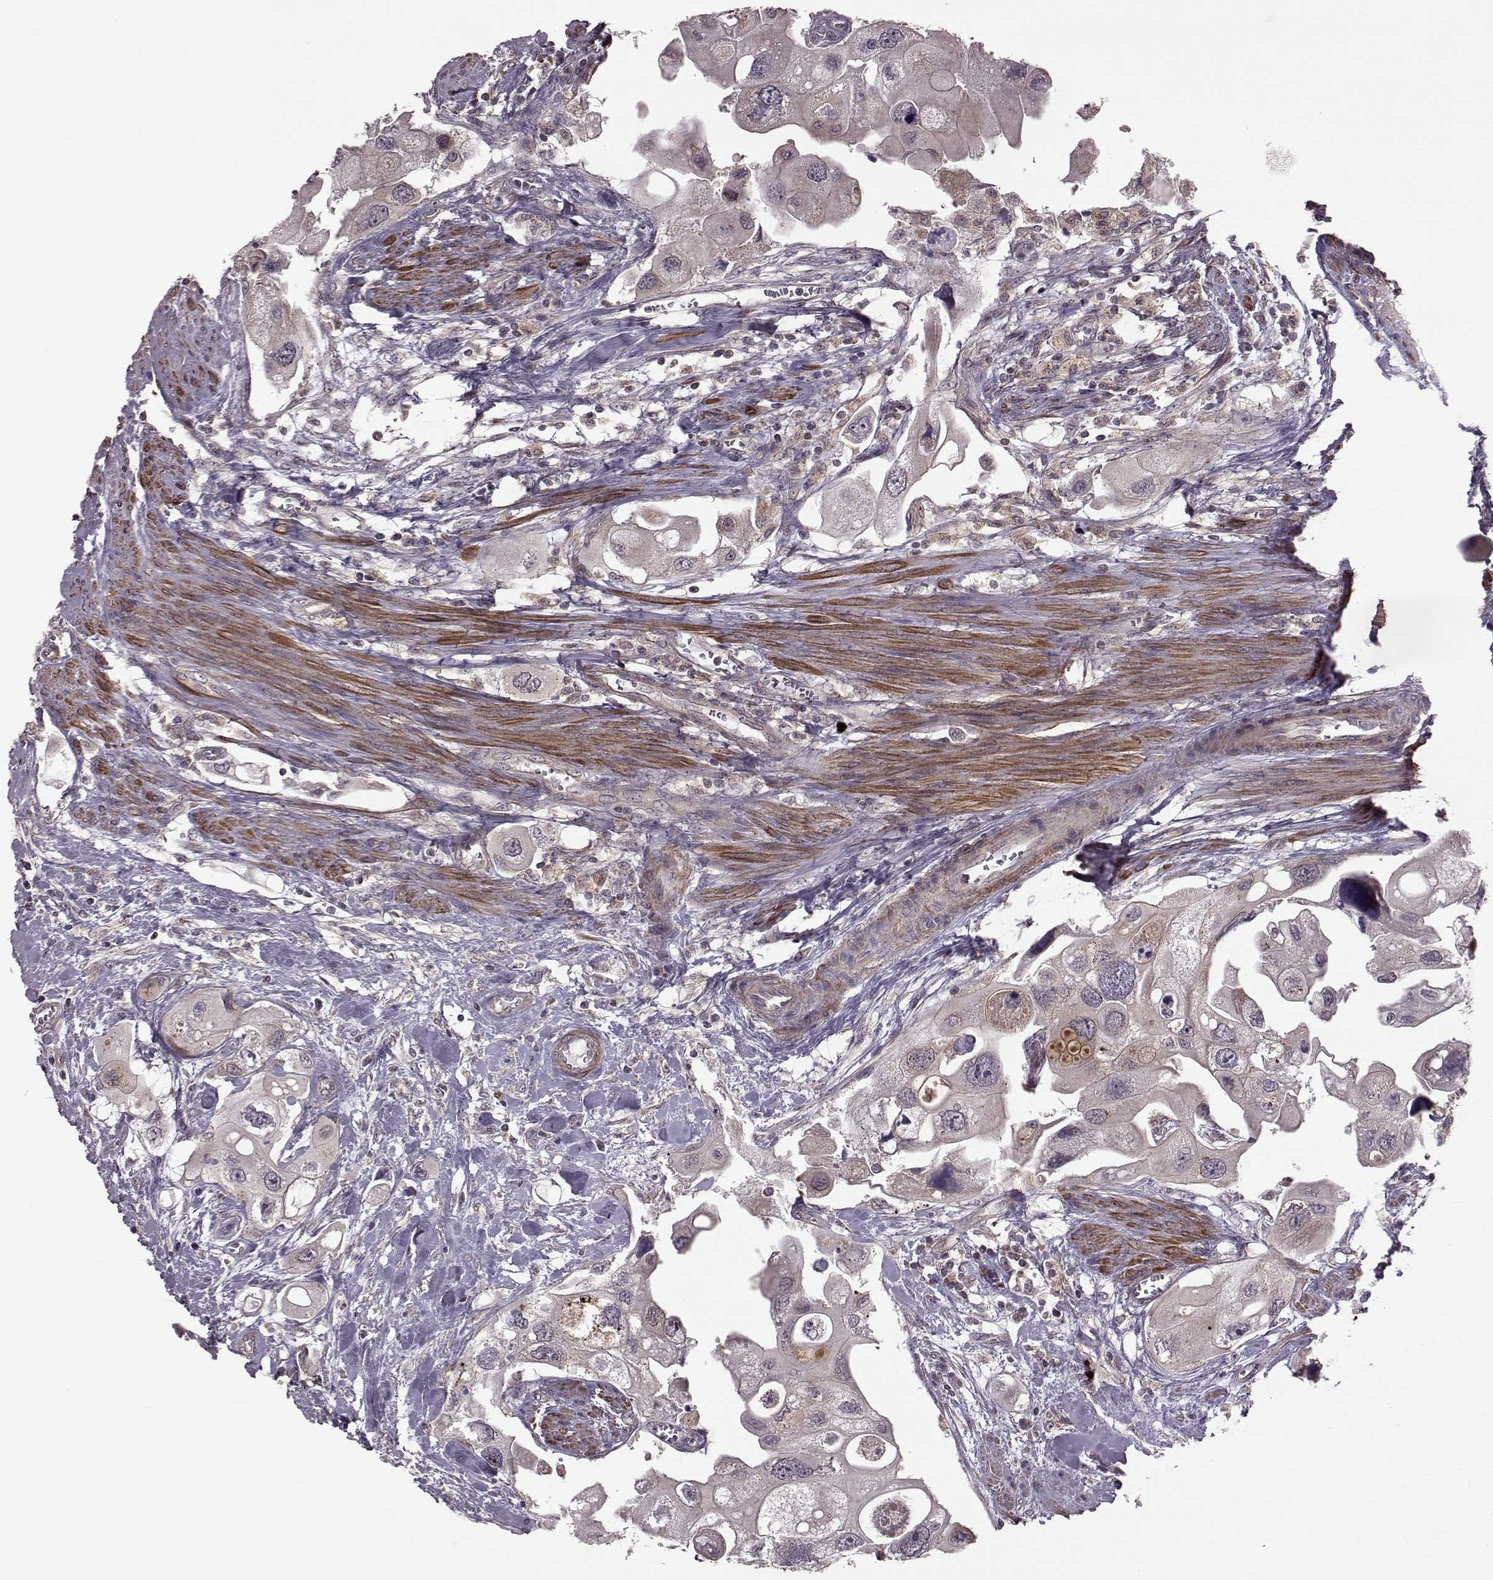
{"staining": {"intensity": "weak", "quantity": ">75%", "location": "cytoplasmic/membranous"}, "tissue": "urothelial cancer", "cell_type": "Tumor cells", "image_type": "cancer", "snomed": [{"axis": "morphology", "description": "Urothelial carcinoma, High grade"}, {"axis": "topography", "description": "Urinary bladder"}], "caption": "Urothelial cancer stained with immunohistochemistry (IHC) displays weak cytoplasmic/membranous staining in about >75% of tumor cells.", "gene": "FNIP2", "patient": {"sex": "male", "age": 59}}